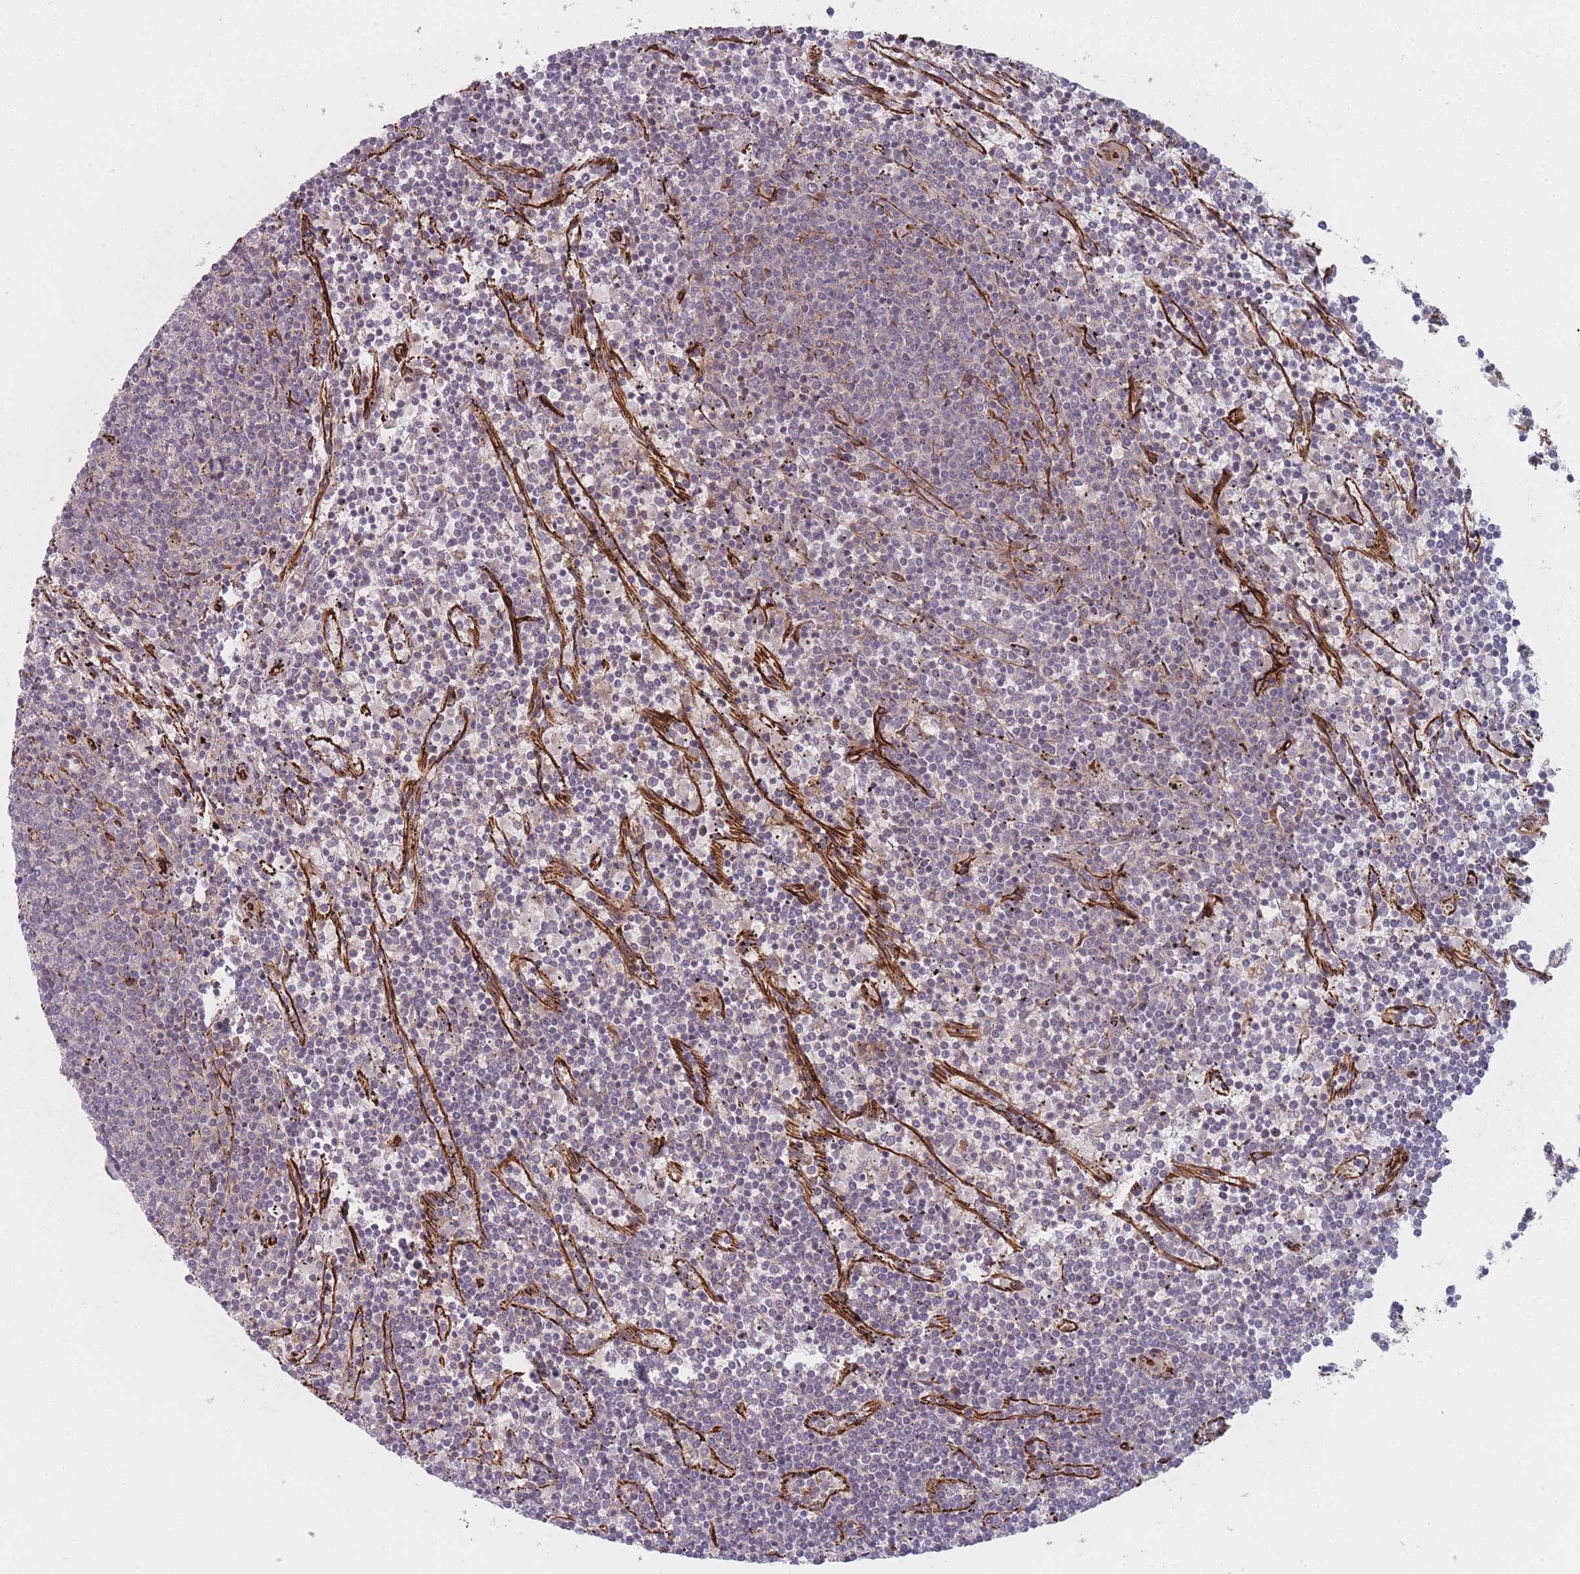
{"staining": {"intensity": "negative", "quantity": "none", "location": "none"}, "tissue": "lymphoma", "cell_type": "Tumor cells", "image_type": "cancer", "snomed": [{"axis": "morphology", "description": "Malignant lymphoma, non-Hodgkin's type, Low grade"}, {"axis": "topography", "description": "Spleen"}], "caption": "DAB immunohistochemical staining of human lymphoma displays no significant expression in tumor cells.", "gene": "EEF1AKMT2", "patient": {"sex": "female", "age": 50}}